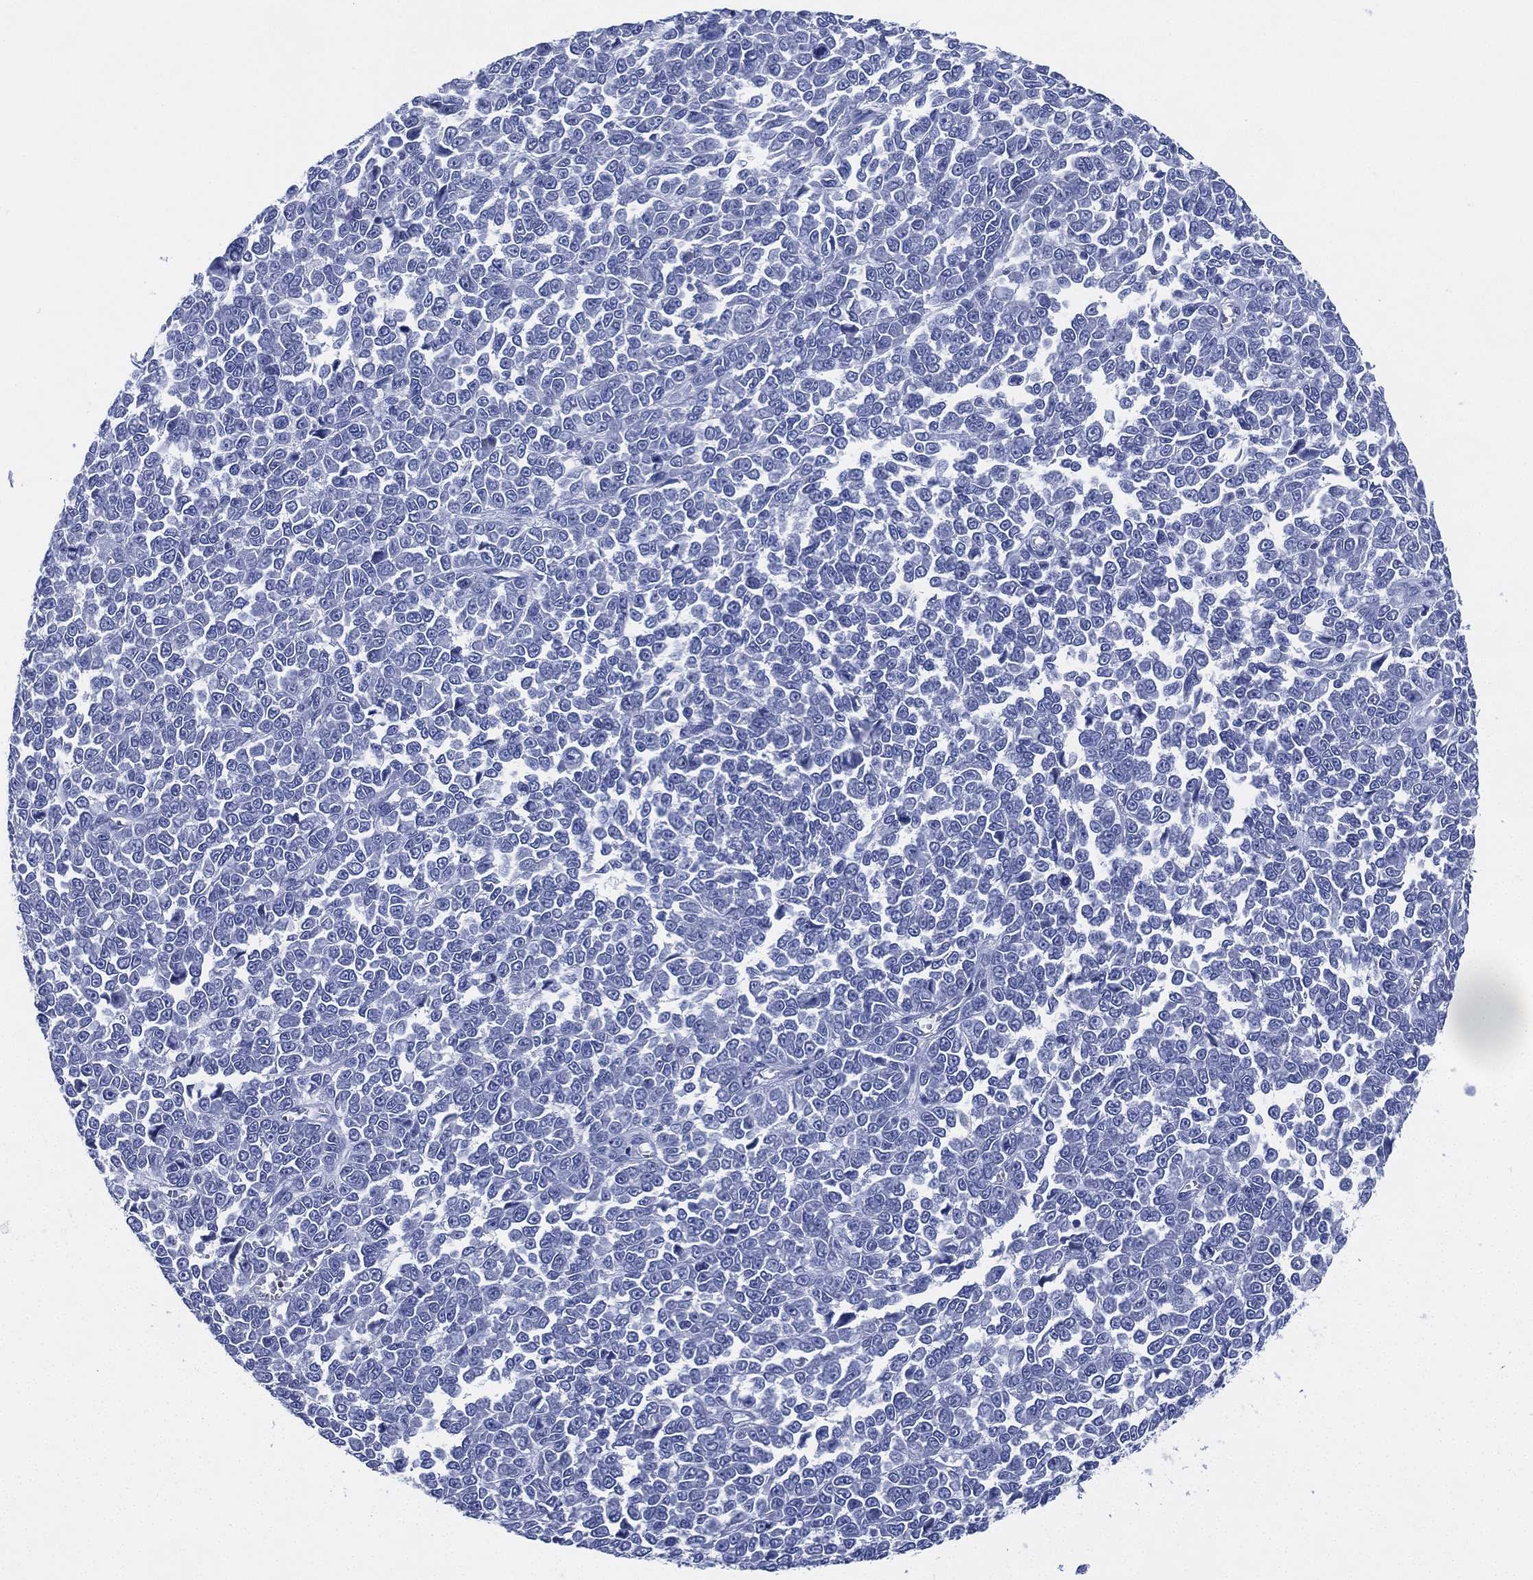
{"staining": {"intensity": "negative", "quantity": "none", "location": "none"}, "tissue": "melanoma", "cell_type": "Tumor cells", "image_type": "cancer", "snomed": [{"axis": "morphology", "description": "Malignant melanoma, NOS"}, {"axis": "topography", "description": "Skin"}], "caption": "IHC photomicrograph of melanoma stained for a protein (brown), which displays no positivity in tumor cells.", "gene": "CCDC70", "patient": {"sex": "female", "age": 95}}